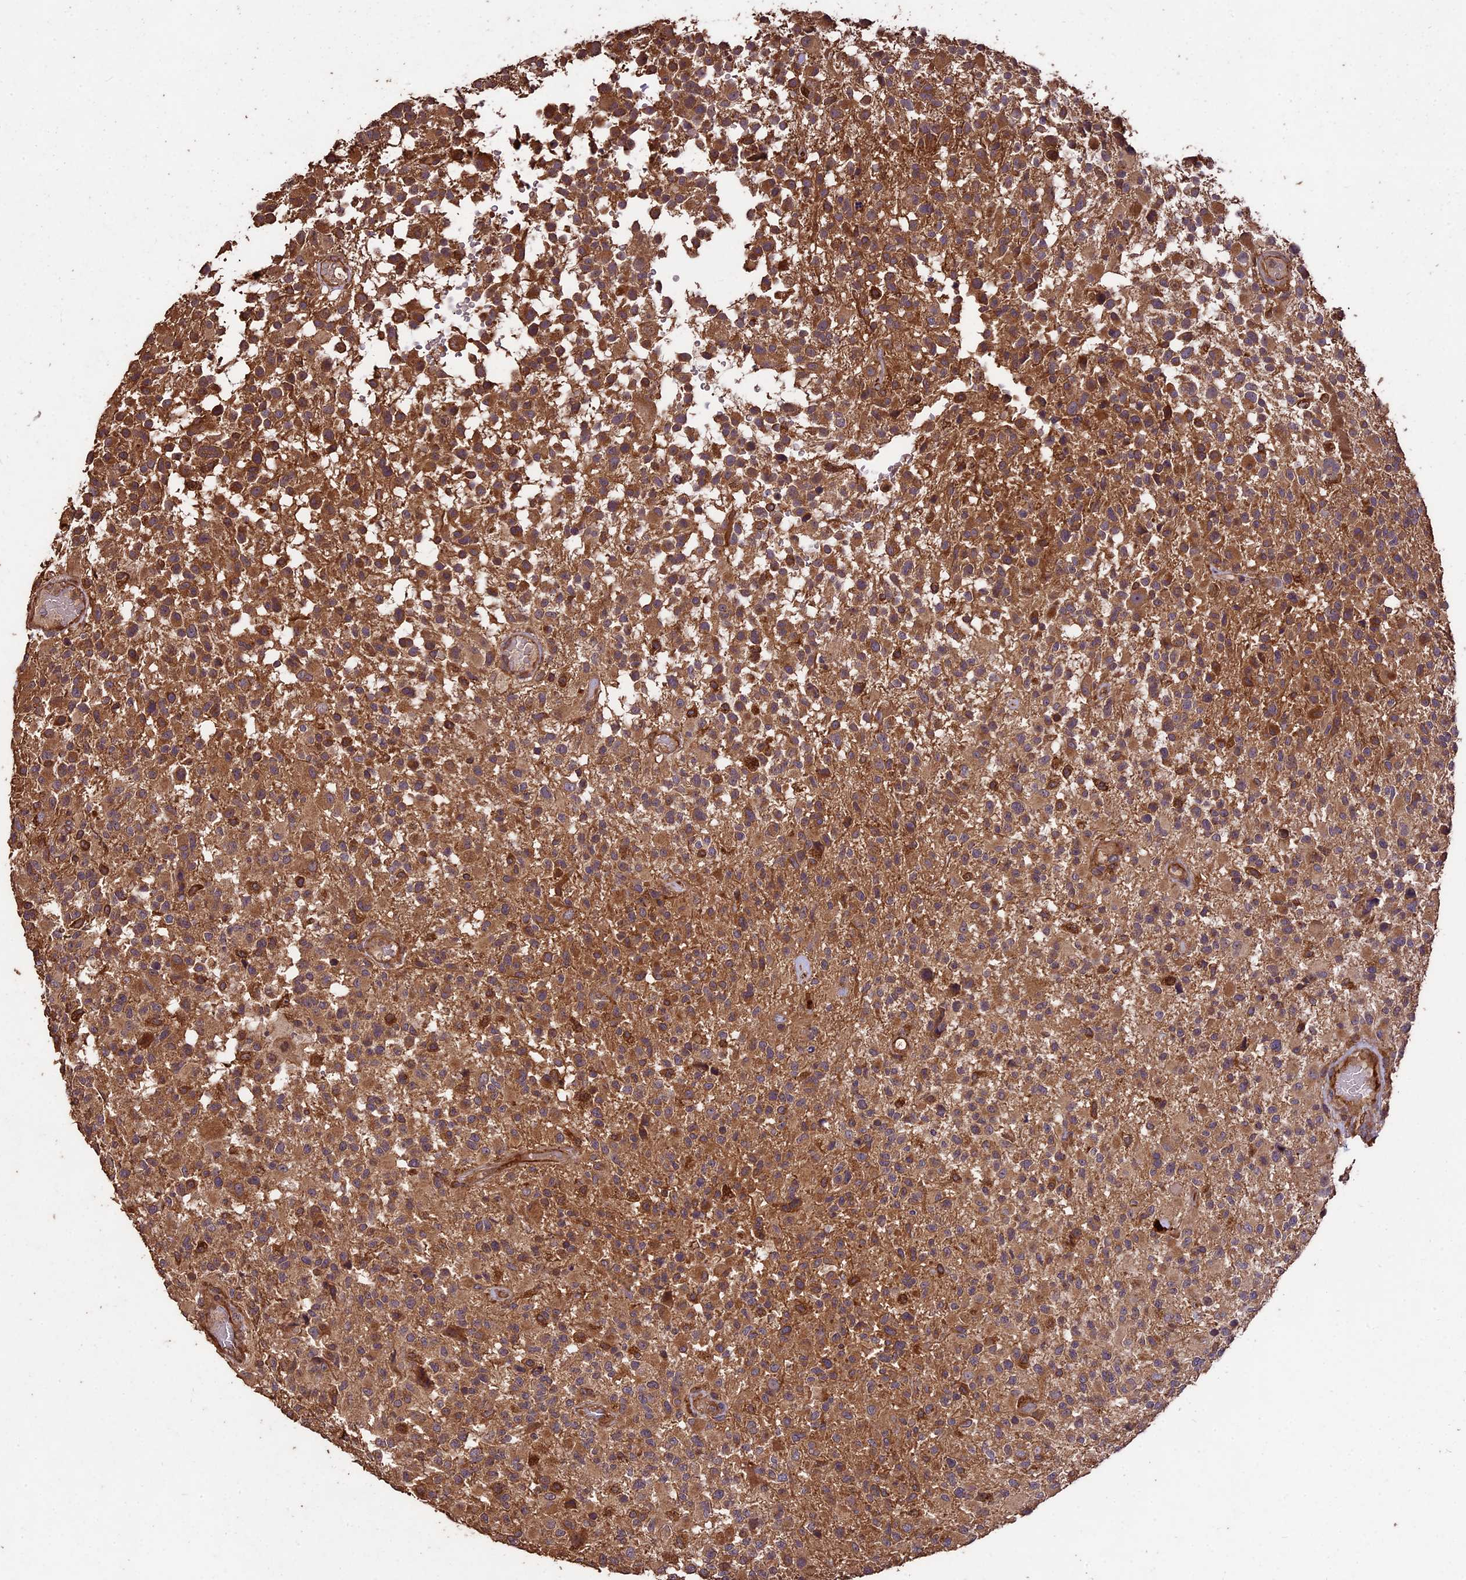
{"staining": {"intensity": "moderate", "quantity": ">75%", "location": "cytoplasmic/membranous"}, "tissue": "glioma", "cell_type": "Tumor cells", "image_type": "cancer", "snomed": [{"axis": "morphology", "description": "Glioma, malignant, High grade"}, {"axis": "morphology", "description": "Glioblastoma, NOS"}, {"axis": "topography", "description": "Brain"}], "caption": "An IHC photomicrograph of neoplastic tissue is shown. Protein staining in brown shows moderate cytoplasmic/membranous positivity in glioma within tumor cells.", "gene": "TTLL10", "patient": {"sex": "male", "age": 60}}